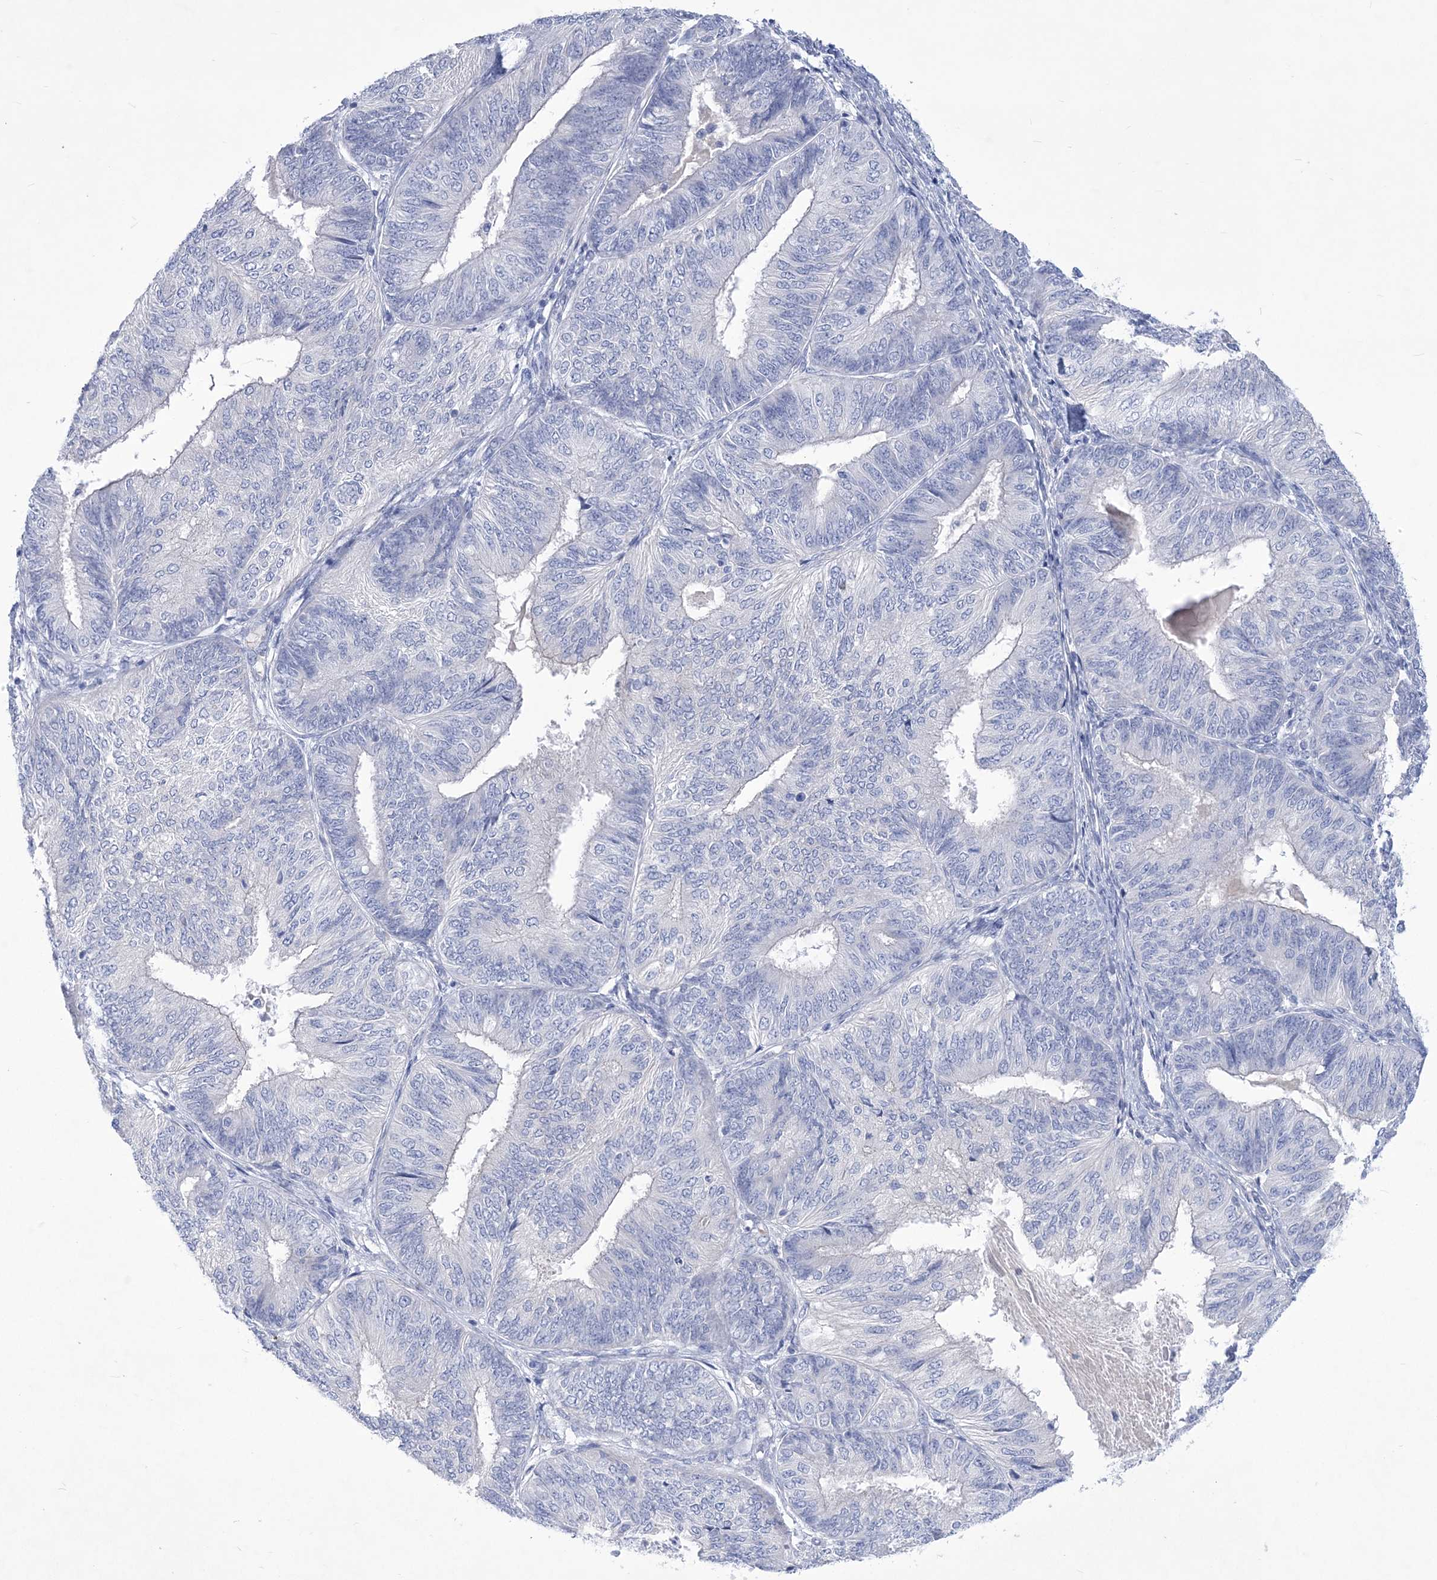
{"staining": {"intensity": "negative", "quantity": "none", "location": "none"}, "tissue": "endometrial cancer", "cell_type": "Tumor cells", "image_type": "cancer", "snomed": [{"axis": "morphology", "description": "Adenocarcinoma, NOS"}, {"axis": "topography", "description": "Endometrium"}], "caption": "Protein analysis of adenocarcinoma (endometrial) displays no significant positivity in tumor cells.", "gene": "WDR74", "patient": {"sex": "female", "age": 58}}